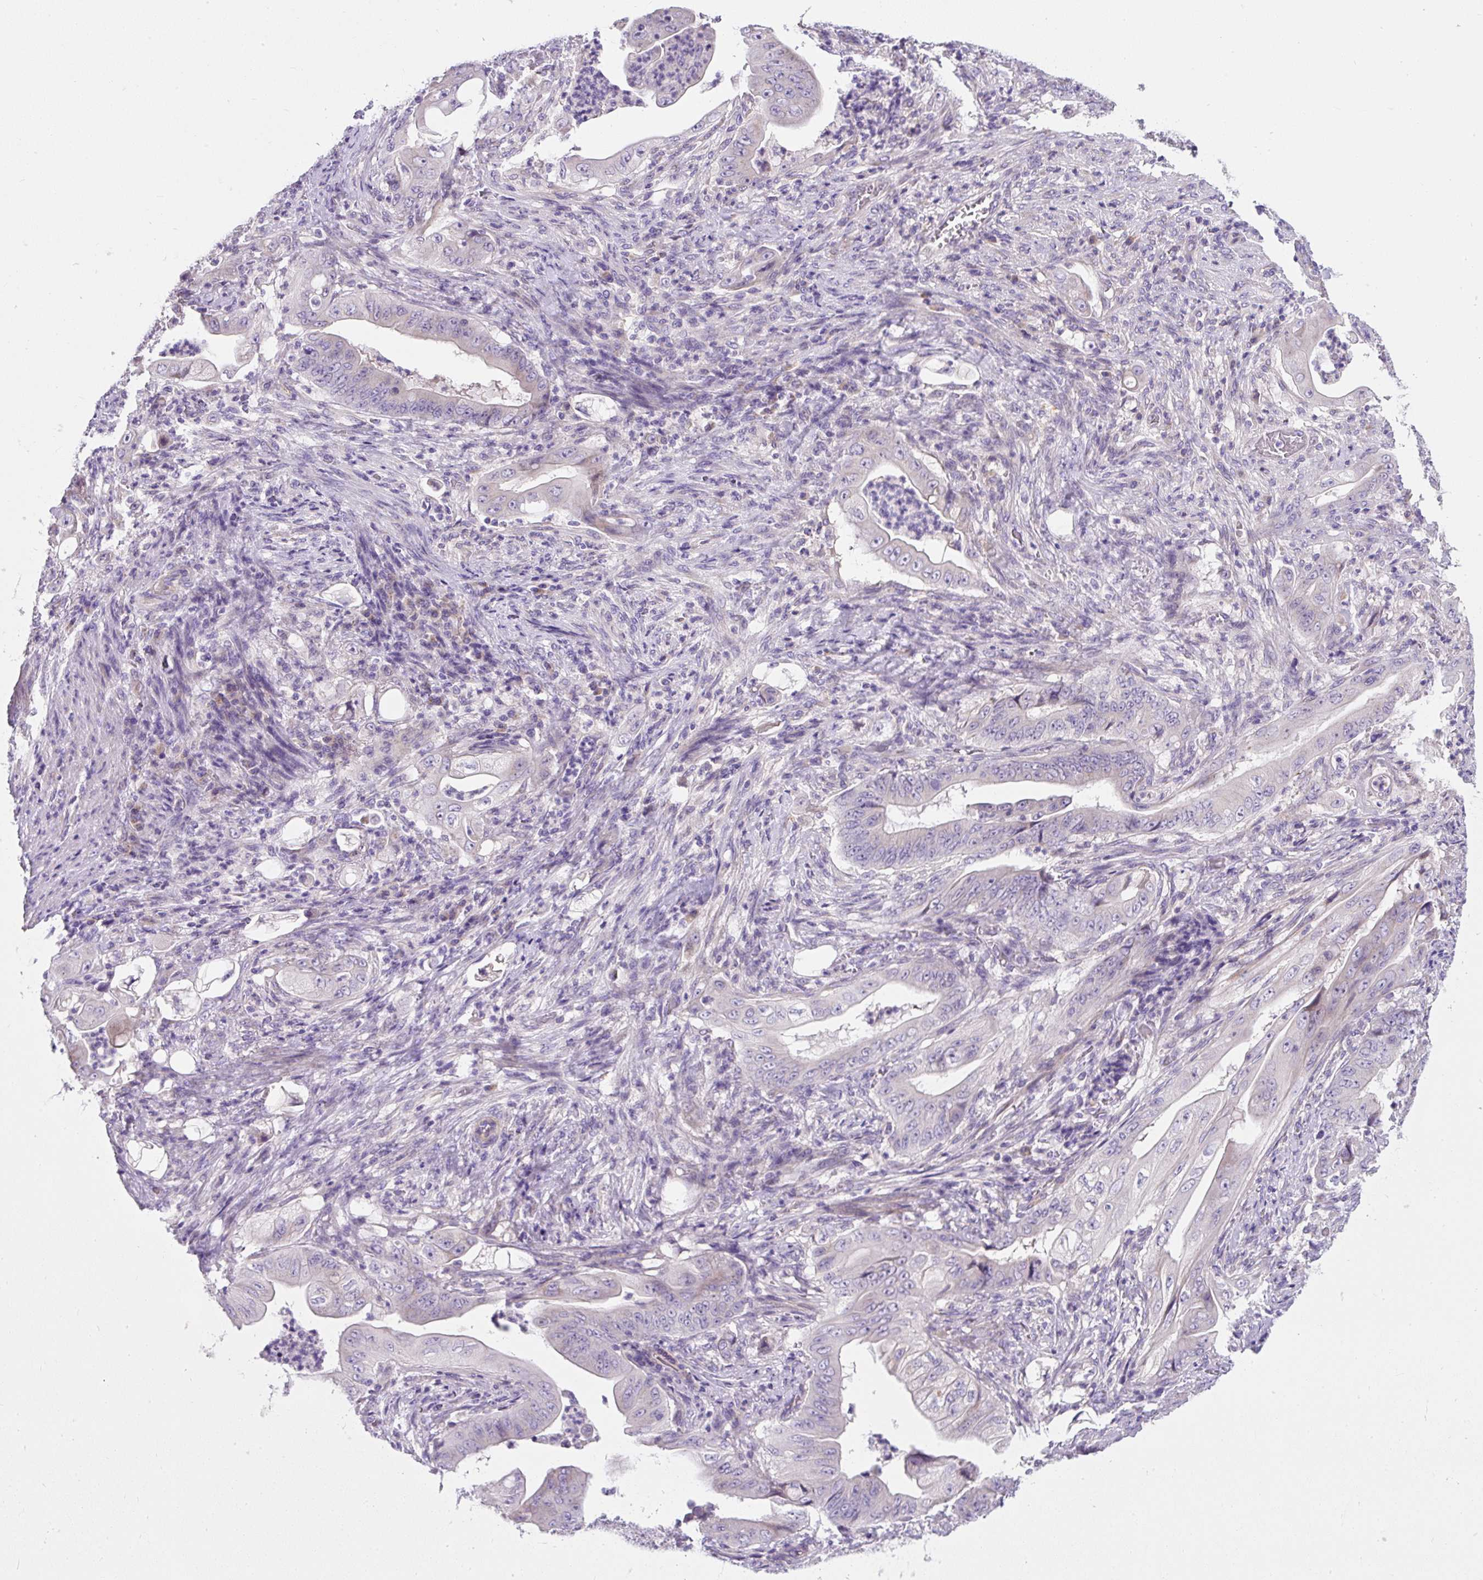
{"staining": {"intensity": "negative", "quantity": "none", "location": "none"}, "tissue": "stomach cancer", "cell_type": "Tumor cells", "image_type": "cancer", "snomed": [{"axis": "morphology", "description": "Adenocarcinoma, NOS"}, {"axis": "topography", "description": "Stomach"}], "caption": "DAB immunohistochemical staining of human stomach adenocarcinoma demonstrates no significant expression in tumor cells.", "gene": "SUSD5", "patient": {"sex": "female", "age": 73}}